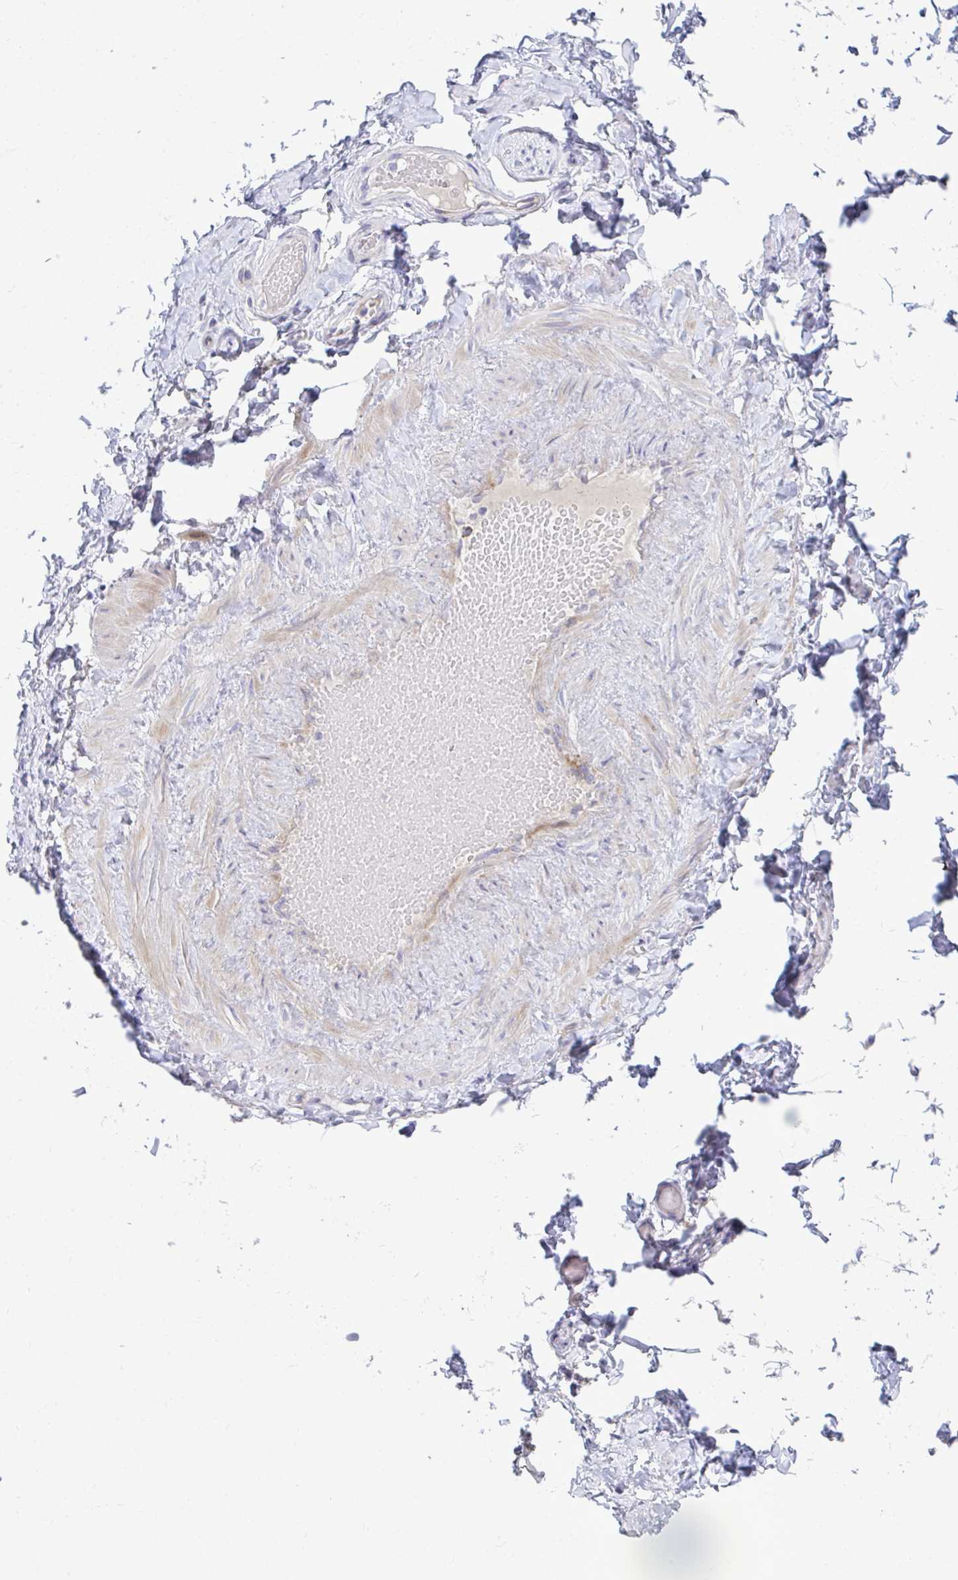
{"staining": {"intensity": "negative", "quantity": "none", "location": "none"}, "tissue": "soft tissue", "cell_type": "Fibroblasts", "image_type": "normal", "snomed": [{"axis": "morphology", "description": "Normal tissue, NOS"}, {"axis": "topography", "description": "Soft tissue"}, {"axis": "topography", "description": "Adipose tissue"}, {"axis": "topography", "description": "Vascular tissue"}, {"axis": "topography", "description": "Peripheral nerve tissue"}], "caption": "Histopathology image shows no significant protein expression in fibroblasts of unremarkable soft tissue. (DAB (3,3'-diaminobenzidine) immunohistochemistry (IHC) visualized using brightfield microscopy, high magnification).", "gene": "MED9", "patient": {"sex": "male", "age": 29}}